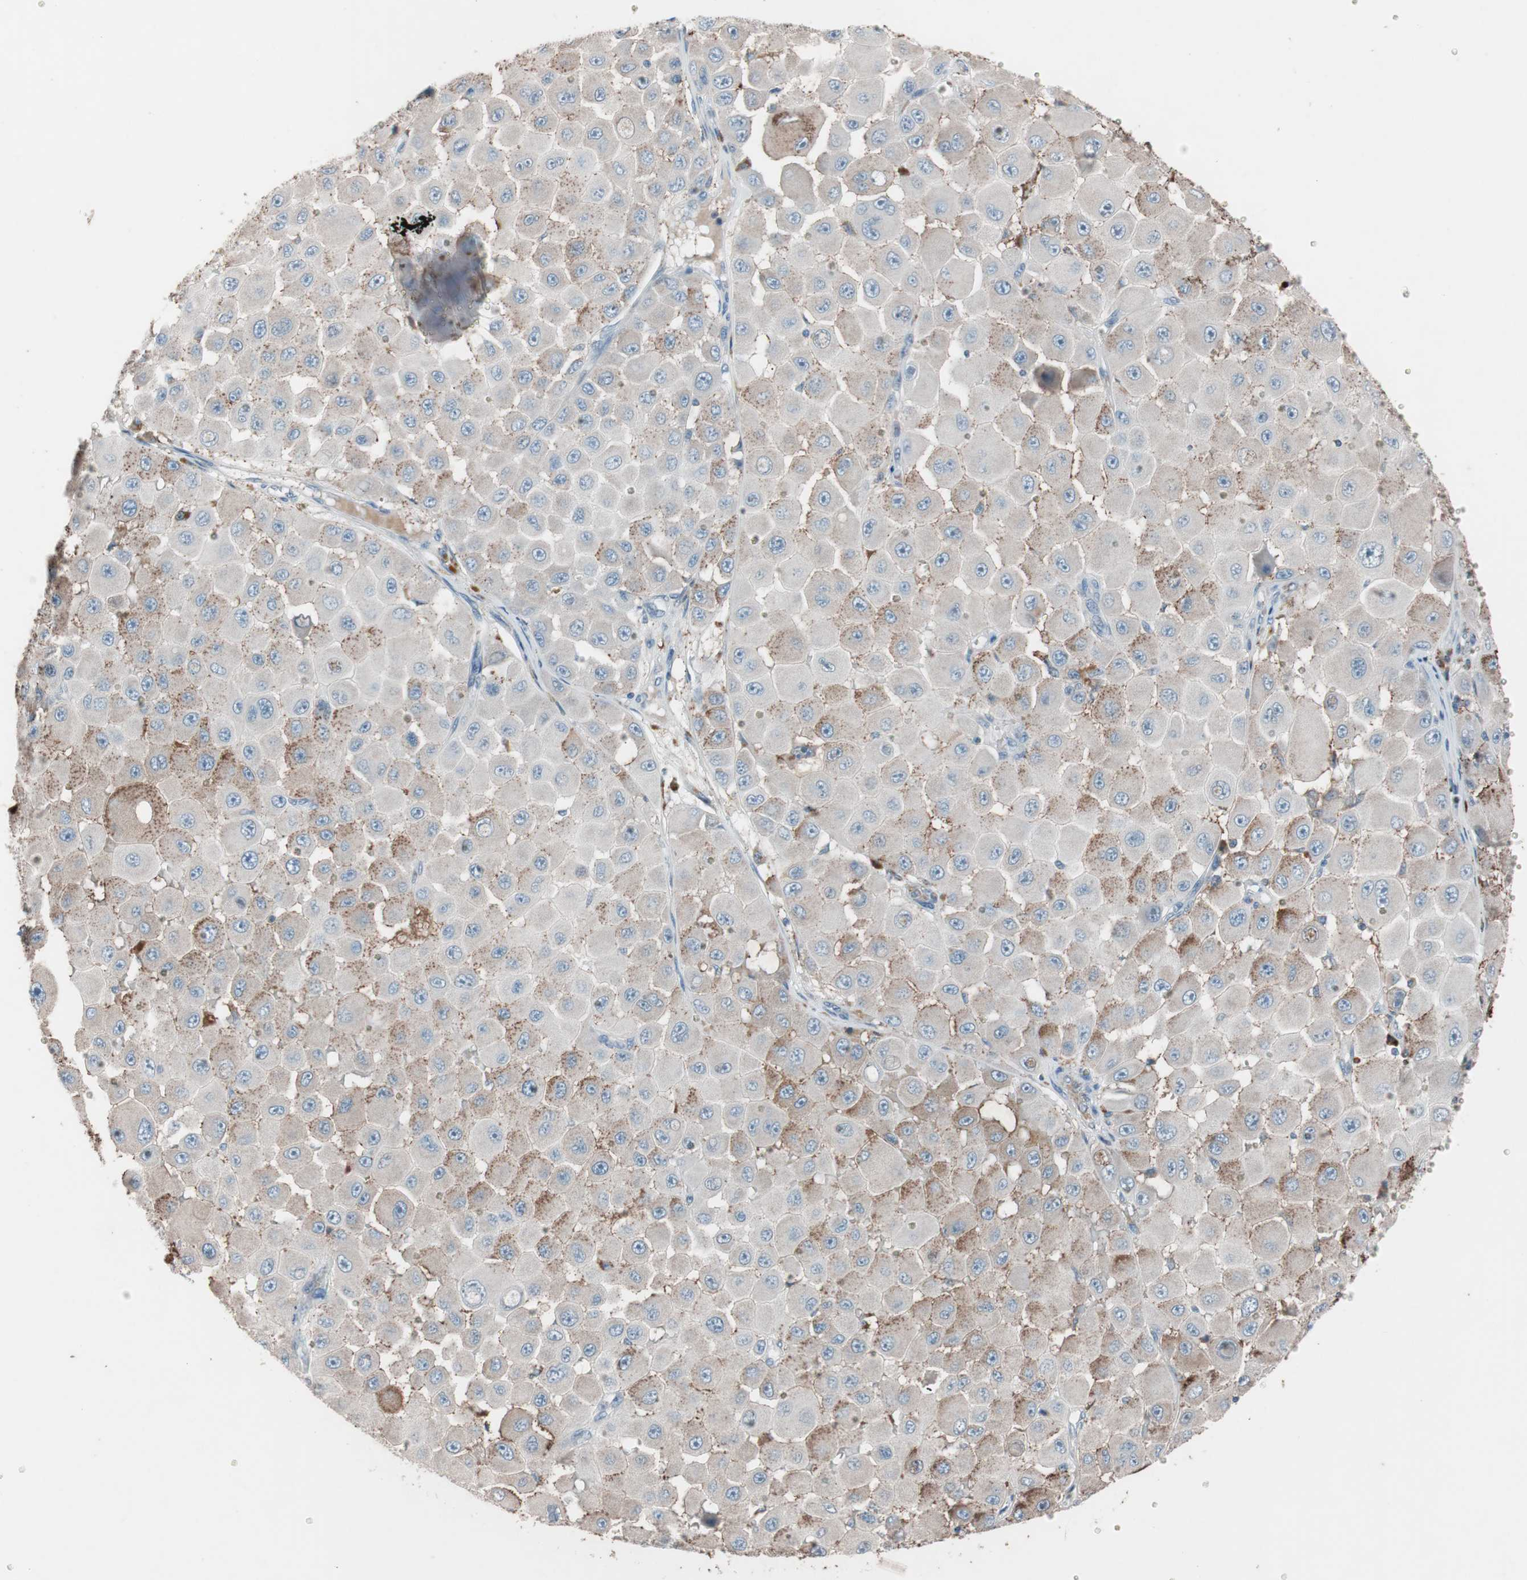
{"staining": {"intensity": "moderate", "quantity": "25%-75%", "location": "cytoplasmic/membranous"}, "tissue": "melanoma", "cell_type": "Tumor cells", "image_type": "cancer", "snomed": [{"axis": "morphology", "description": "Malignant melanoma, NOS"}, {"axis": "topography", "description": "Skin"}], "caption": "Moderate cytoplasmic/membranous staining for a protein is appreciated in about 25%-75% of tumor cells of malignant melanoma using immunohistochemistry (IHC).", "gene": "GRB7", "patient": {"sex": "female", "age": 81}}